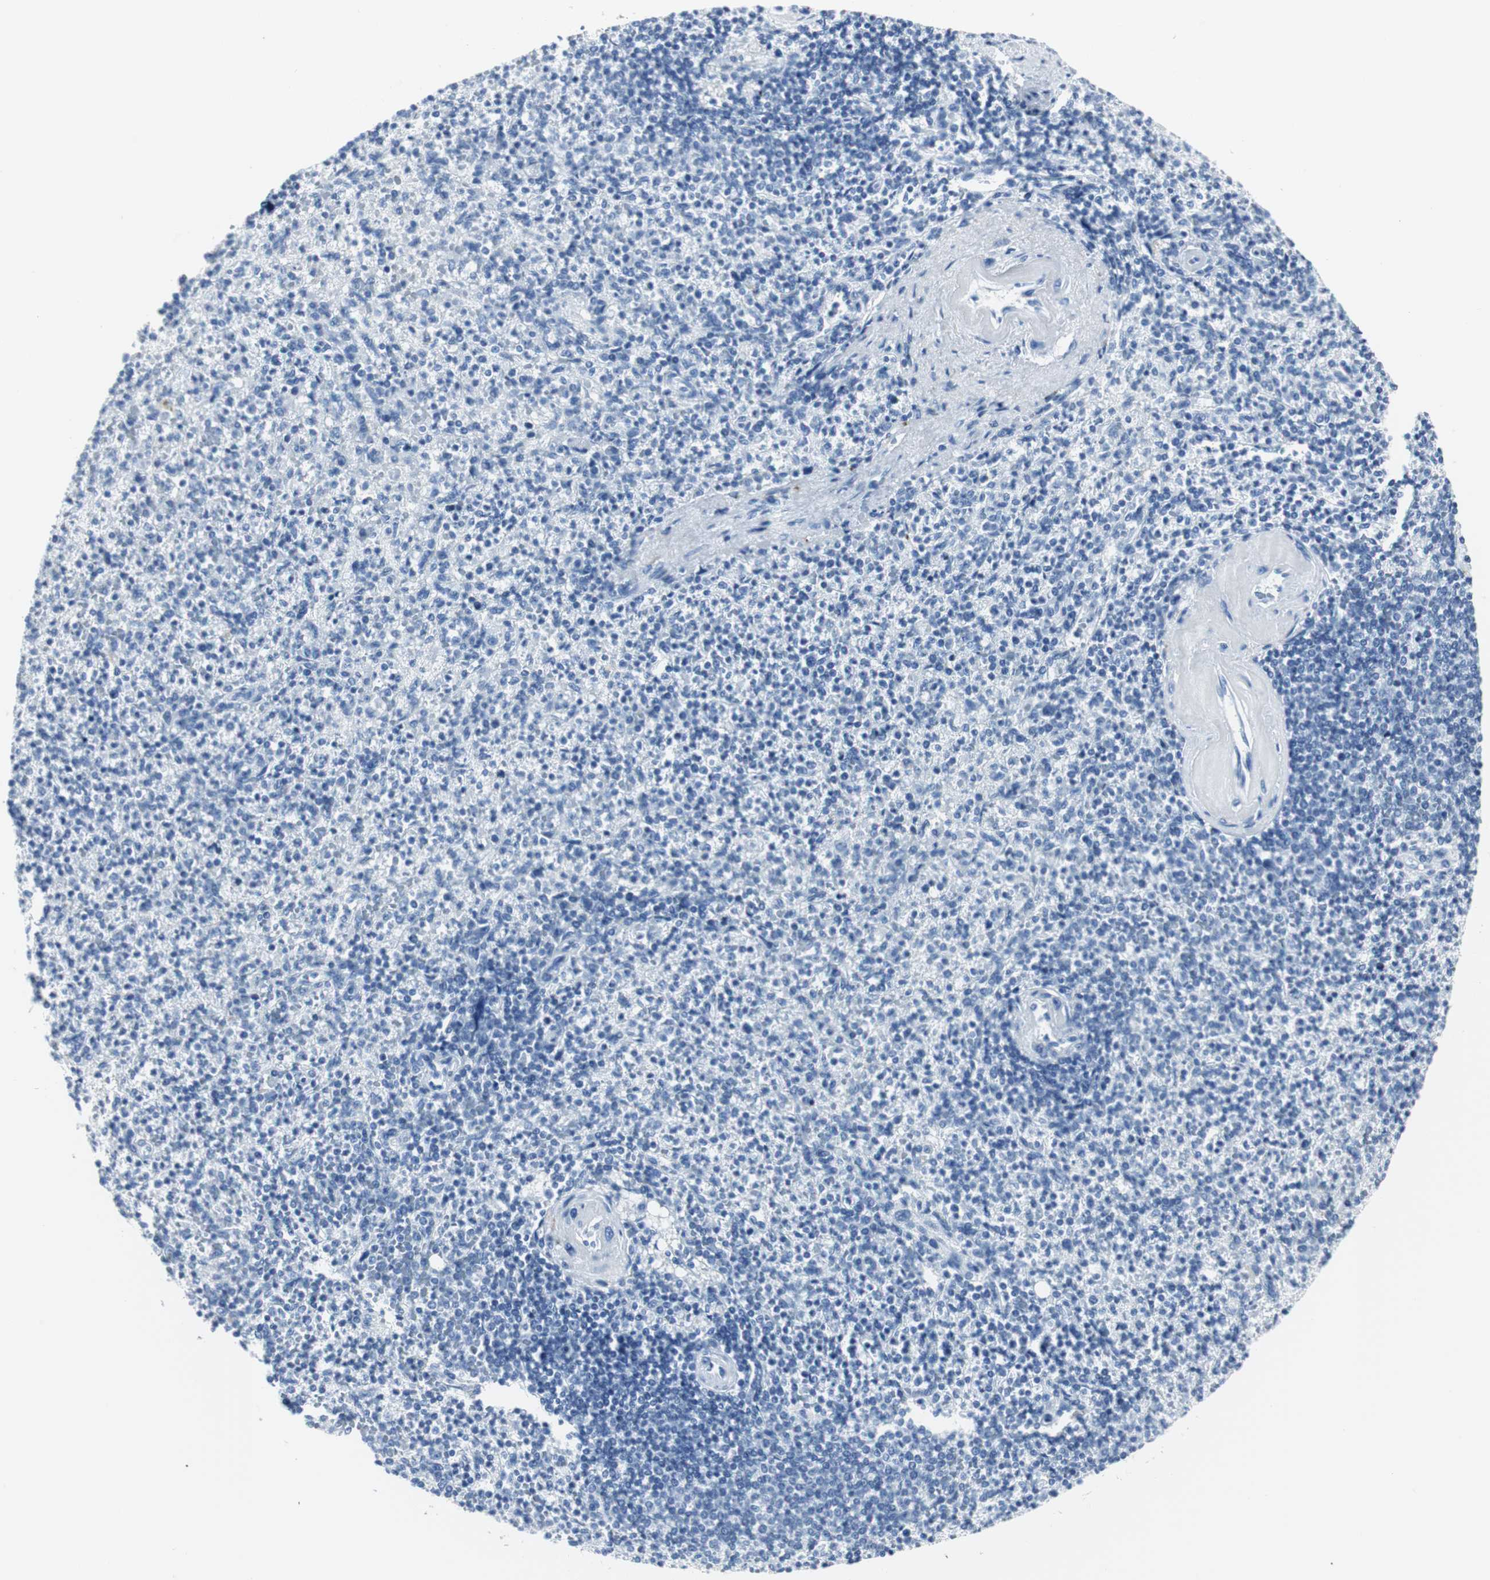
{"staining": {"intensity": "negative", "quantity": "none", "location": "none"}, "tissue": "spleen", "cell_type": "Cells in red pulp", "image_type": "normal", "snomed": [{"axis": "morphology", "description": "Normal tissue, NOS"}, {"axis": "topography", "description": "Spleen"}], "caption": "This is an immunohistochemistry histopathology image of normal human spleen. There is no staining in cells in red pulp.", "gene": "GAP43", "patient": {"sex": "female", "age": 74}}